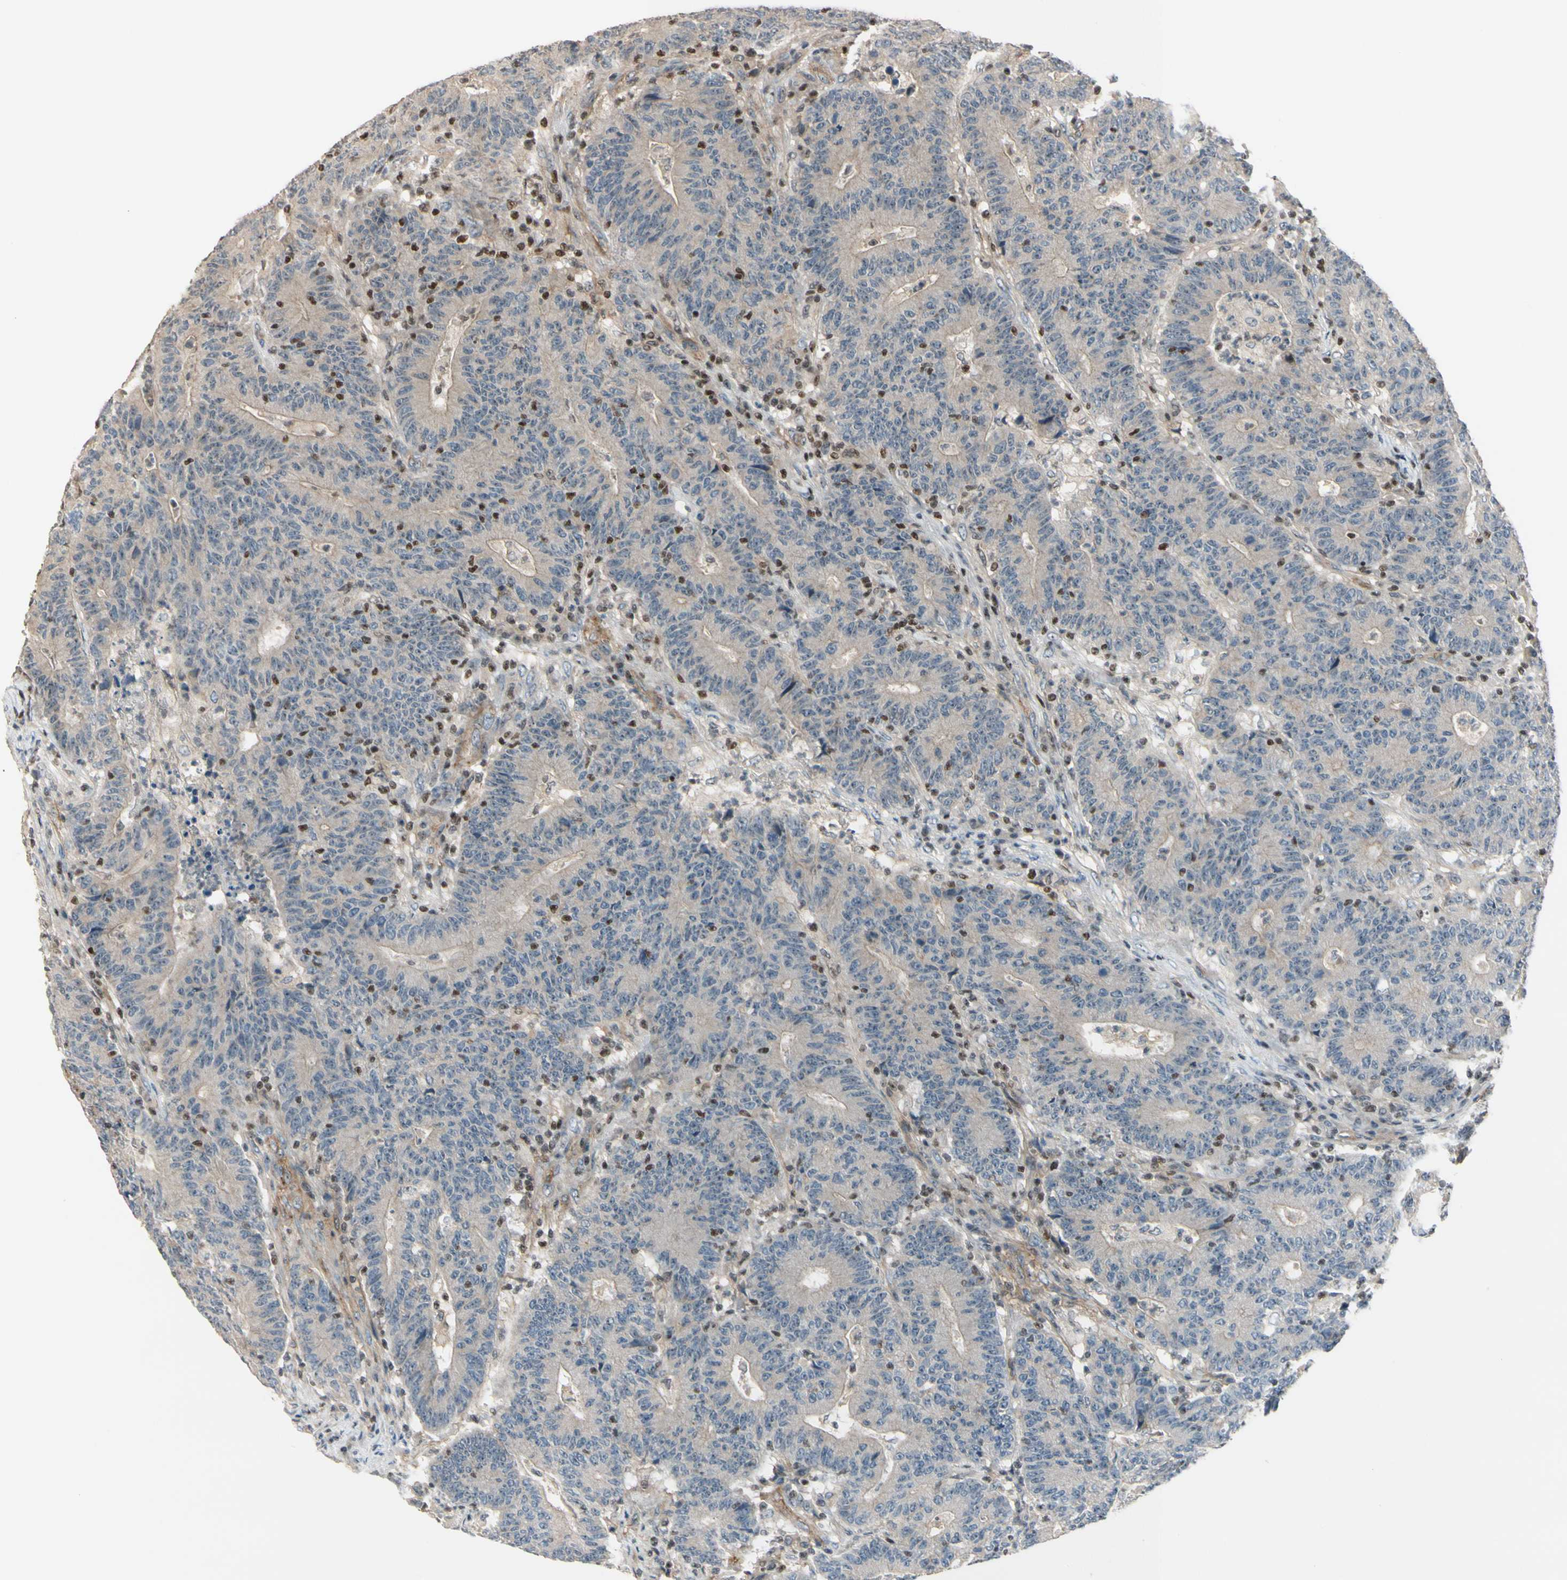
{"staining": {"intensity": "weak", "quantity": ">75%", "location": "cytoplasmic/membranous"}, "tissue": "colorectal cancer", "cell_type": "Tumor cells", "image_type": "cancer", "snomed": [{"axis": "morphology", "description": "Normal tissue, NOS"}, {"axis": "morphology", "description": "Adenocarcinoma, NOS"}, {"axis": "topography", "description": "Colon"}], "caption": "This micrograph reveals IHC staining of colorectal cancer, with low weak cytoplasmic/membranous positivity in approximately >75% of tumor cells.", "gene": "NFYA", "patient": {"sex": "female", "age": 75}}